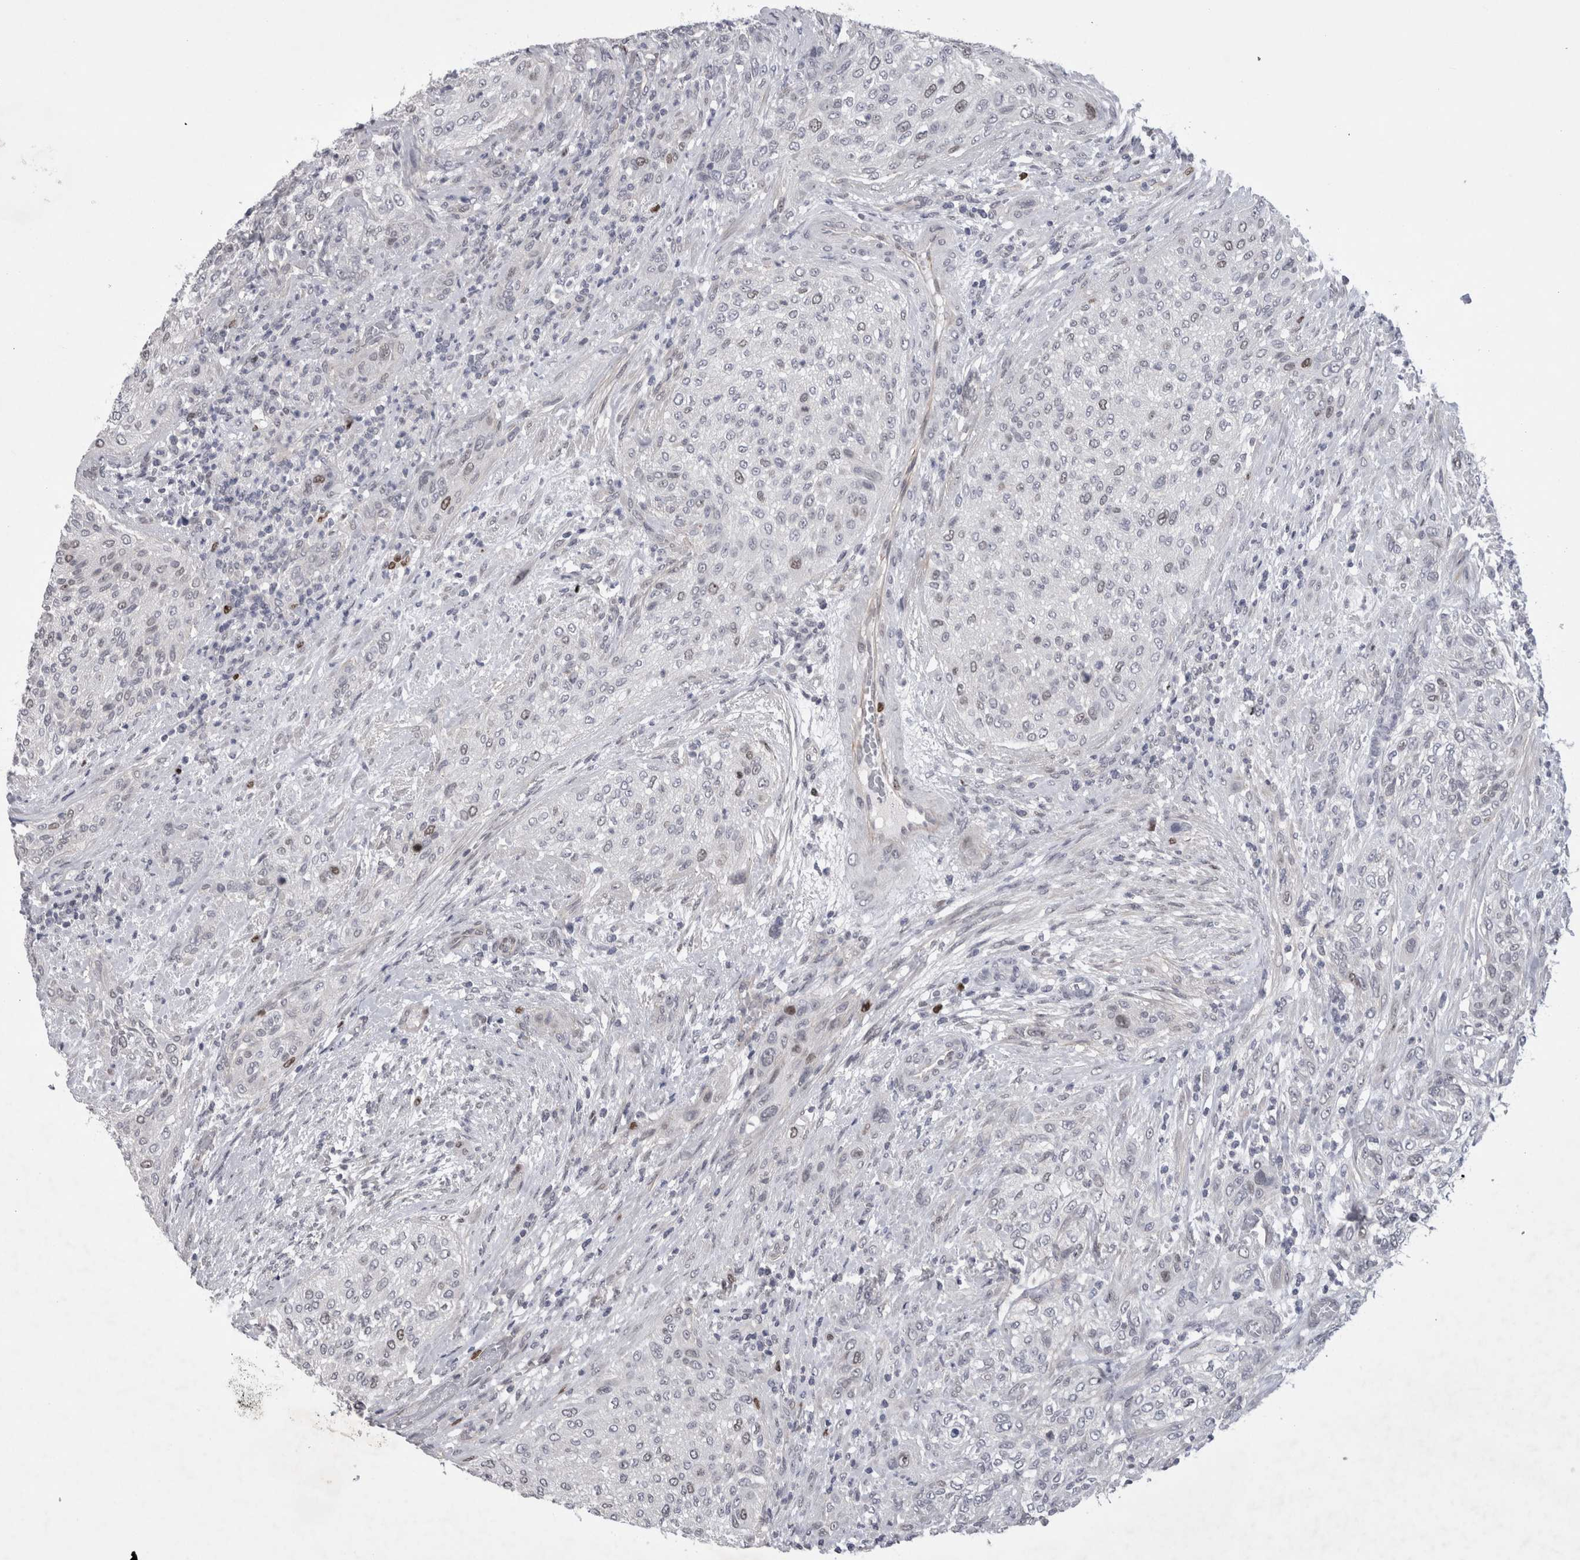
{"staining": {"intensity": "negative", "quantity": "none", "location": "none"}, "tissue": "urothelial cancer", "cell_type": "Tumor cells", "image_type": "cancer", "snomed": [{"axis": "morphology", "description": "Urothelial carcinoma, Low grade"}, {"axis": "morphology", "description": "Urothelial carcinoma, High grade"}, {"axis": "topography", "description": "Urinary bladder"}], "caption": "Immunohistochemistry of urothelial cancer reveals no positivity in tumor cells.", "gene": "KIF18B", "patient": {"sex": "male", "age": 35}}